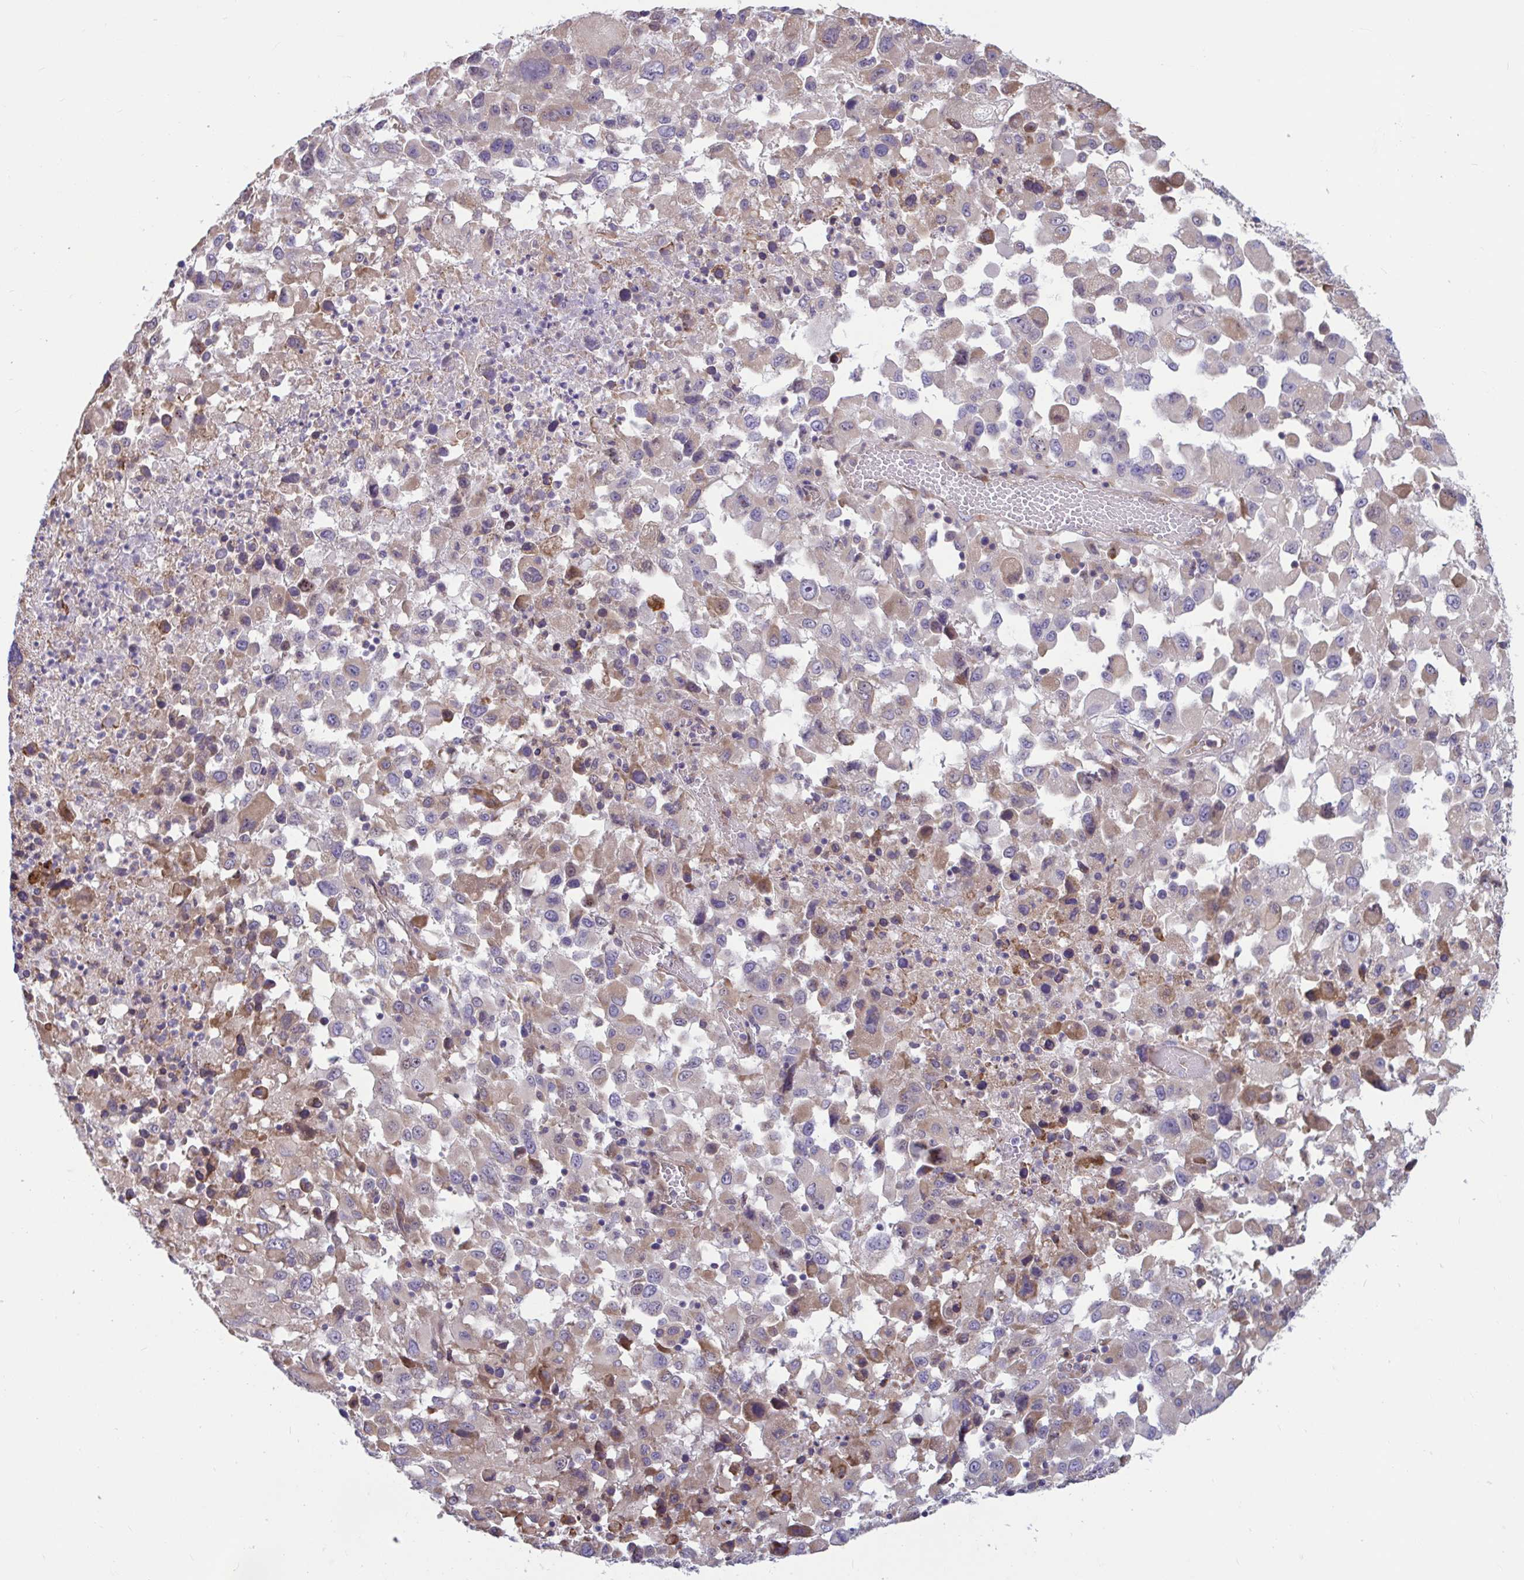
{"staining": {"intensity": "moderate", "quantity": "<25%", "location": "cytoplasmic/membranous"}, "tissue": "melanoma", "cell_type": "Tumor cells", "image_type": "cancer", "snomed": [{"axis": "morphology", "description": "Malignant melanoma, Metastatic site"}, {"axis": "topography", "description": "Soft tissue"}], "caption": "High-power microscopy captured an IHC image of malignant melanoma (metastatic site), revealing moderate cytoplasmic/membranous expression in approximately <25% of tumor cells.", "gene": "WBP1", "patient": {"sex": "male", "age": 50}}